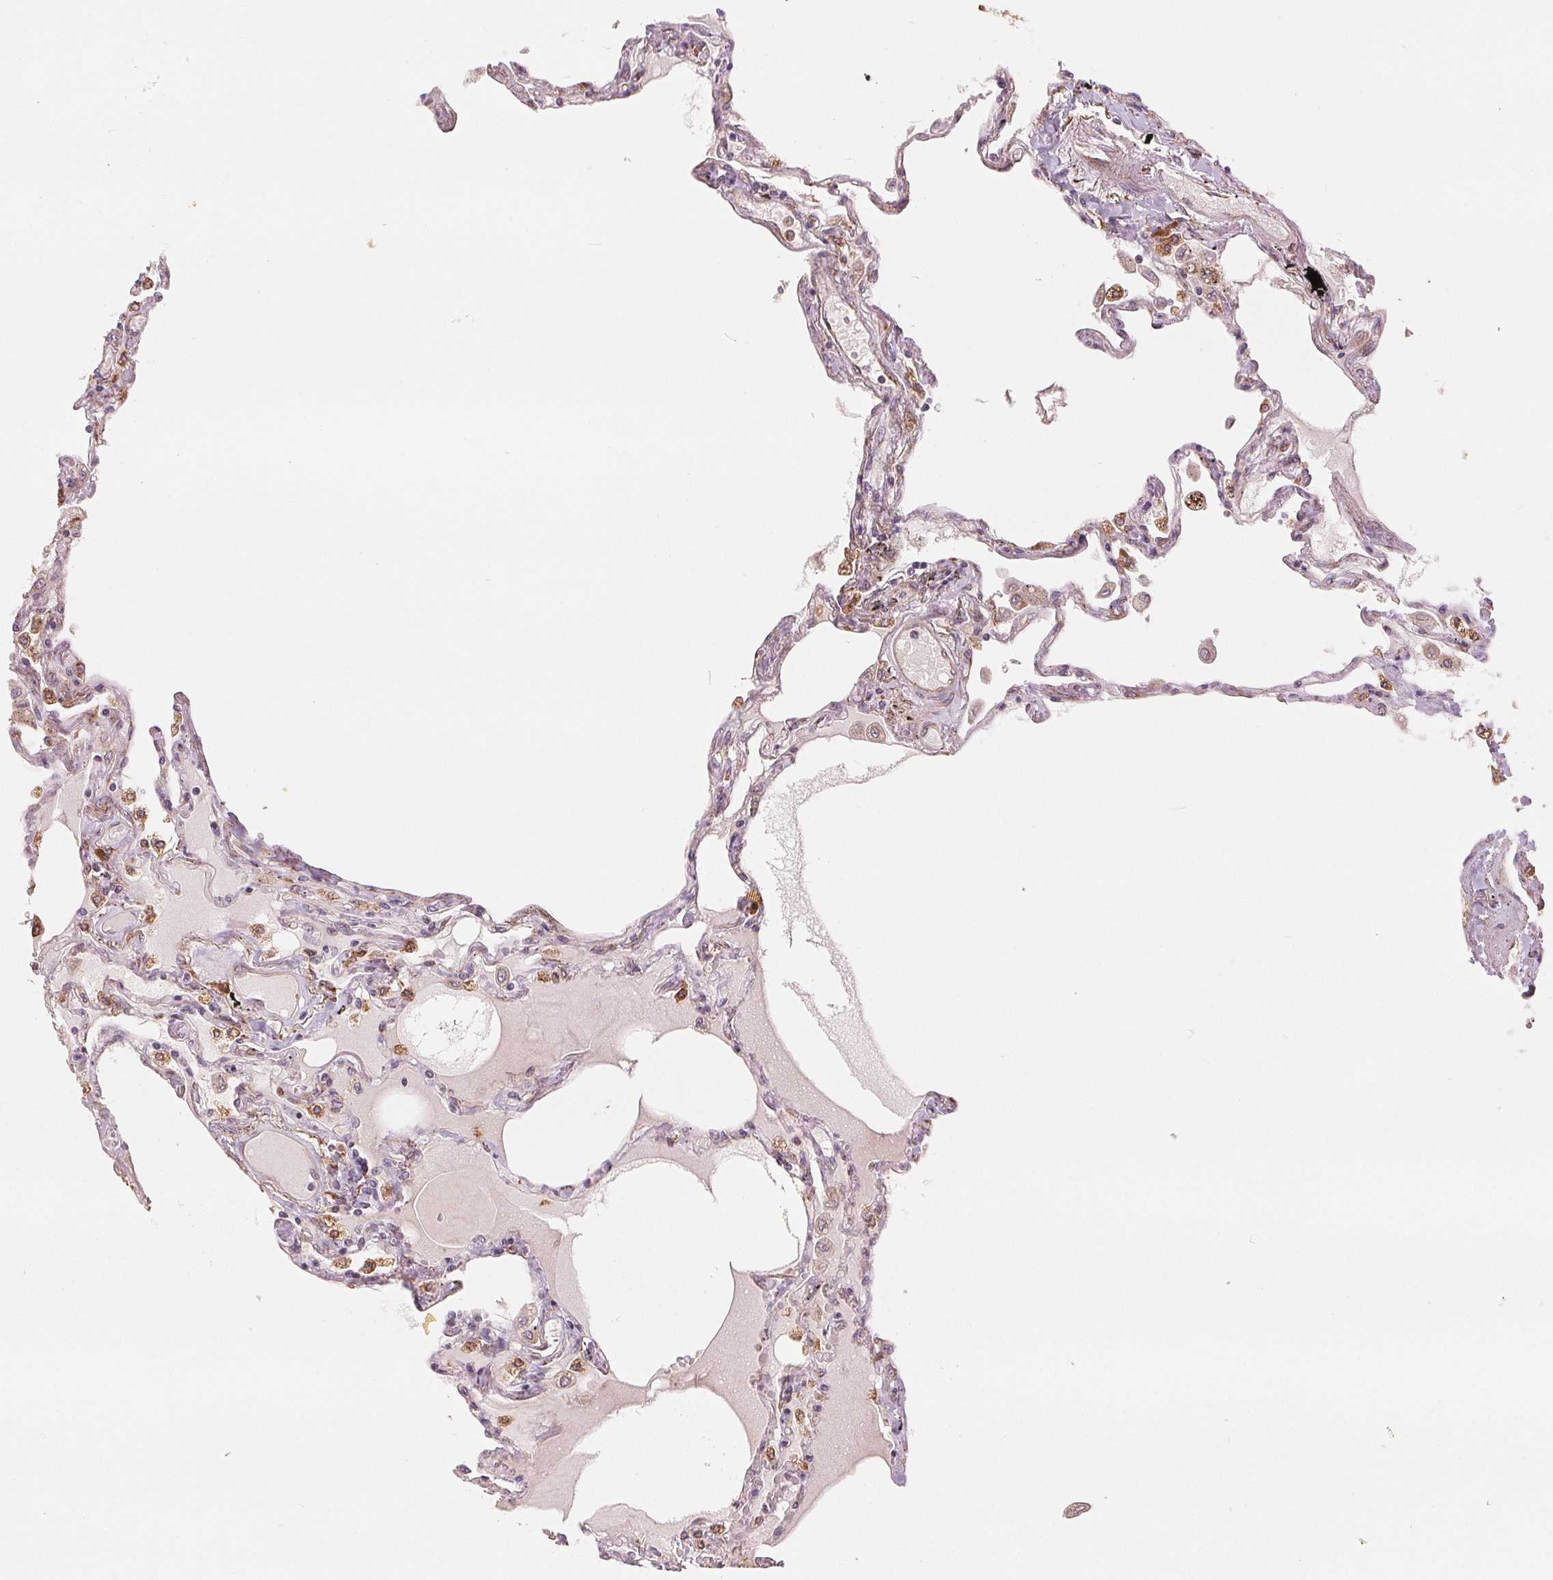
{"staining": {"intensity": "moderate", "quantity": "25%-75%", "location": "cytoplasmic/membranous"}, "tissue": "lung", "cell_type": "Alveolar cells", "image_type": "normal", "snomed": [{"axis": "morphology", "description": "Normal tissue, NOS"}, {"axis": "morphology", "description": "Adenocarcinoma, NOS"}, {"axis": "topography", "description": "Cartilage tissue"}, {"axis": "topography", "description": "Lung"}], "caption": "Immunohistochemistry (IHC) photomicrograph of benign lung: lung stained using immunohistochemistry (IHC) displays medium levels of moderate protein expression localized specifically in the cytoplasmic/membranous of alveolar cells, appearing as a cytoplasmic/membranous brown color.", "gene": "SLC20A1", "patient": {"sex": "female", "age": 67}}